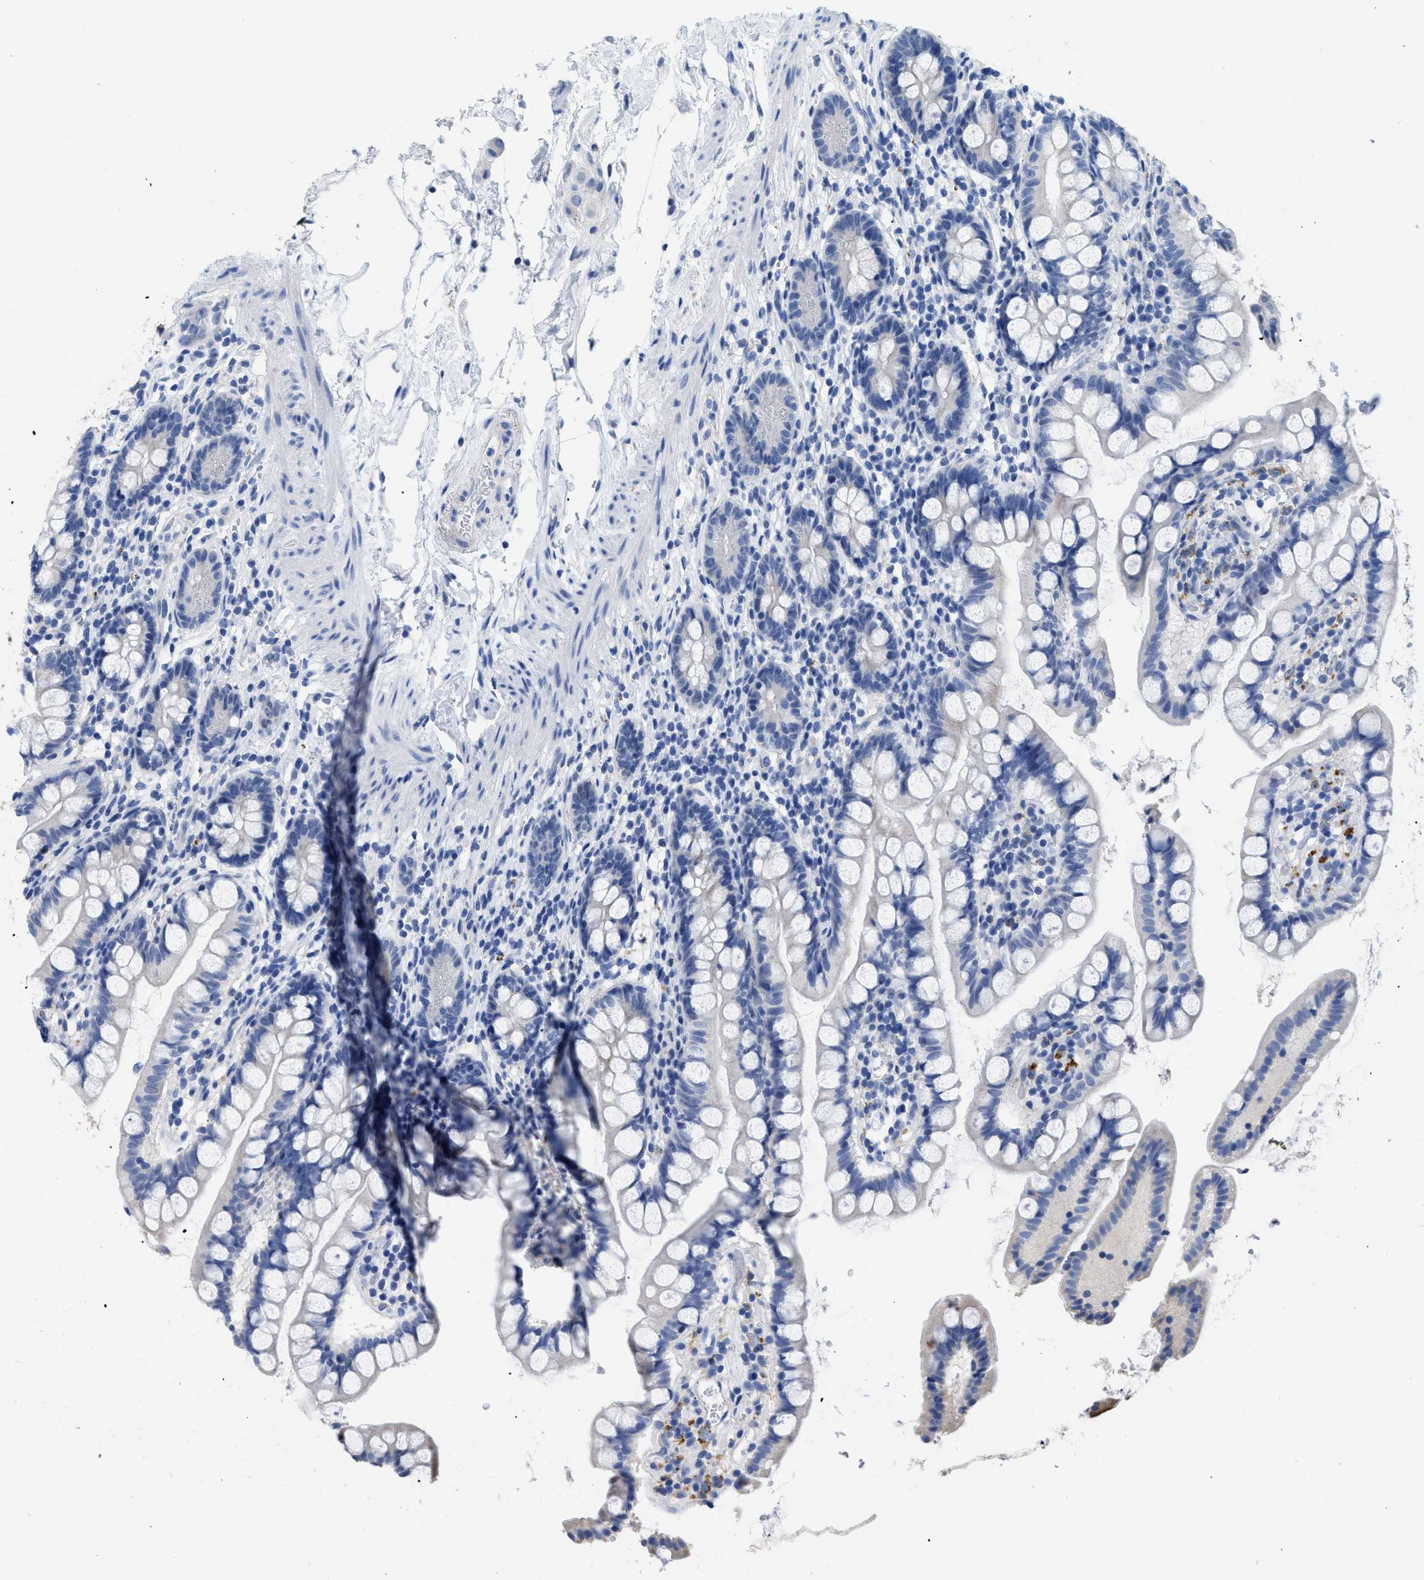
{"staining": {"intensity": "negative", "quantity": "none", "location": "none"}, "tissue": "small intestine", "cell_type": "Glandular cells", "image_type": "normal", "snomed": [{"axis": "morphology", "description": "Normal tissue, NOS"}, {"axis": "topography", "description": "Small intestine"}], "caption": "Glandular cells are negative for protein expression in benign human small intestine. (Brightfield microscopy of DAB (3,3'-diaminobenzidine) immunohistochemistry at high magnification).", "gene": "APOBEC2", "patient": {"sex": "female", "age": 84}}